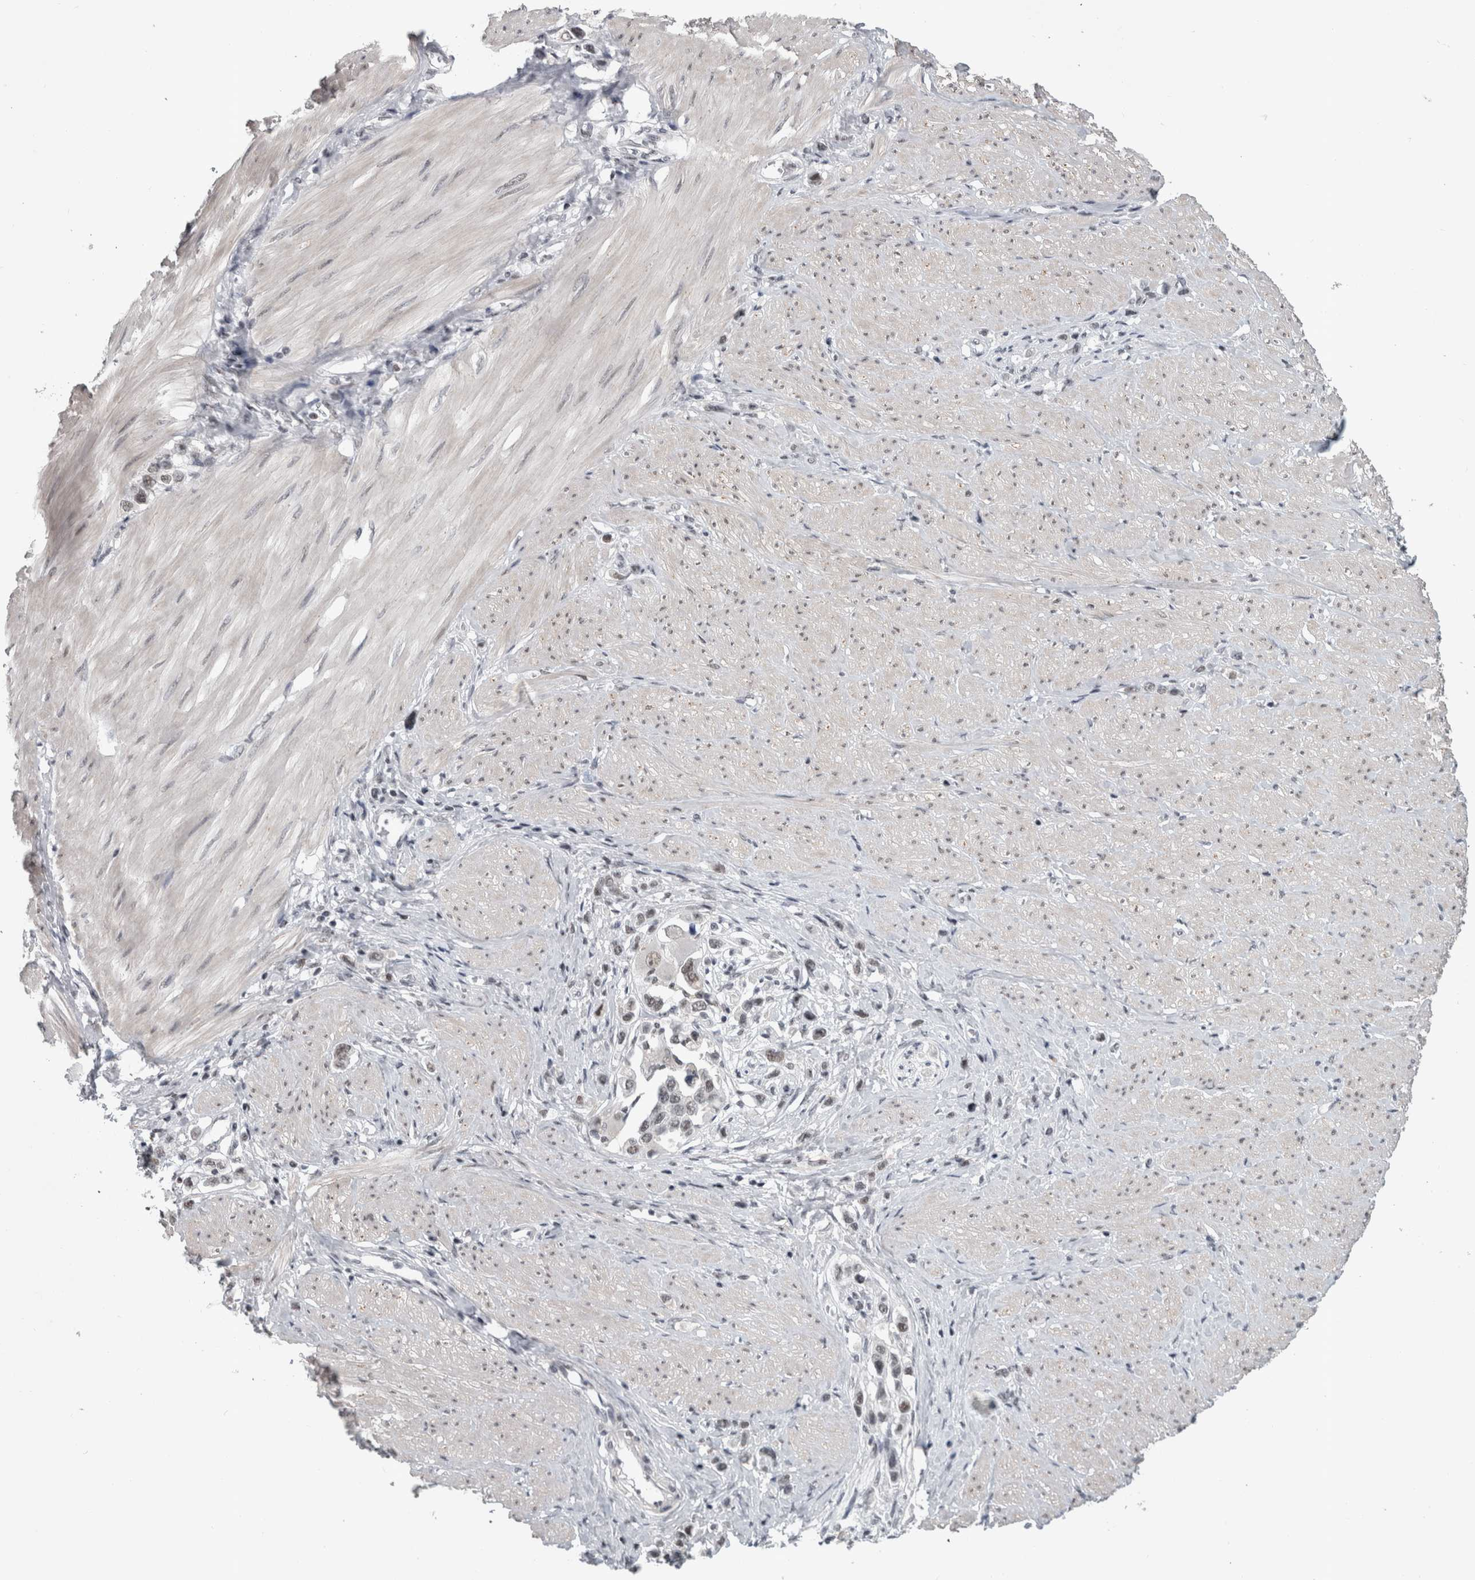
{"staining": {"intensity": "weak", "quantity": "<25%", "location": "nuclear"}, "tissue": "stomach cancer", "cell_type": "Tumor cells", "image_type": "cancer", "snomed": [{"axis": "morphology", "description": "Adenocarcinoma, NOS"}, {"axis": "topography", "description": "Stomach"}], "caption": "The histopathology image reveals no significant positivity in tumor cells of stomach adenocarcinoma.", "gene": "ARID4B", "patient": {"sex": "female", "age": 65}}